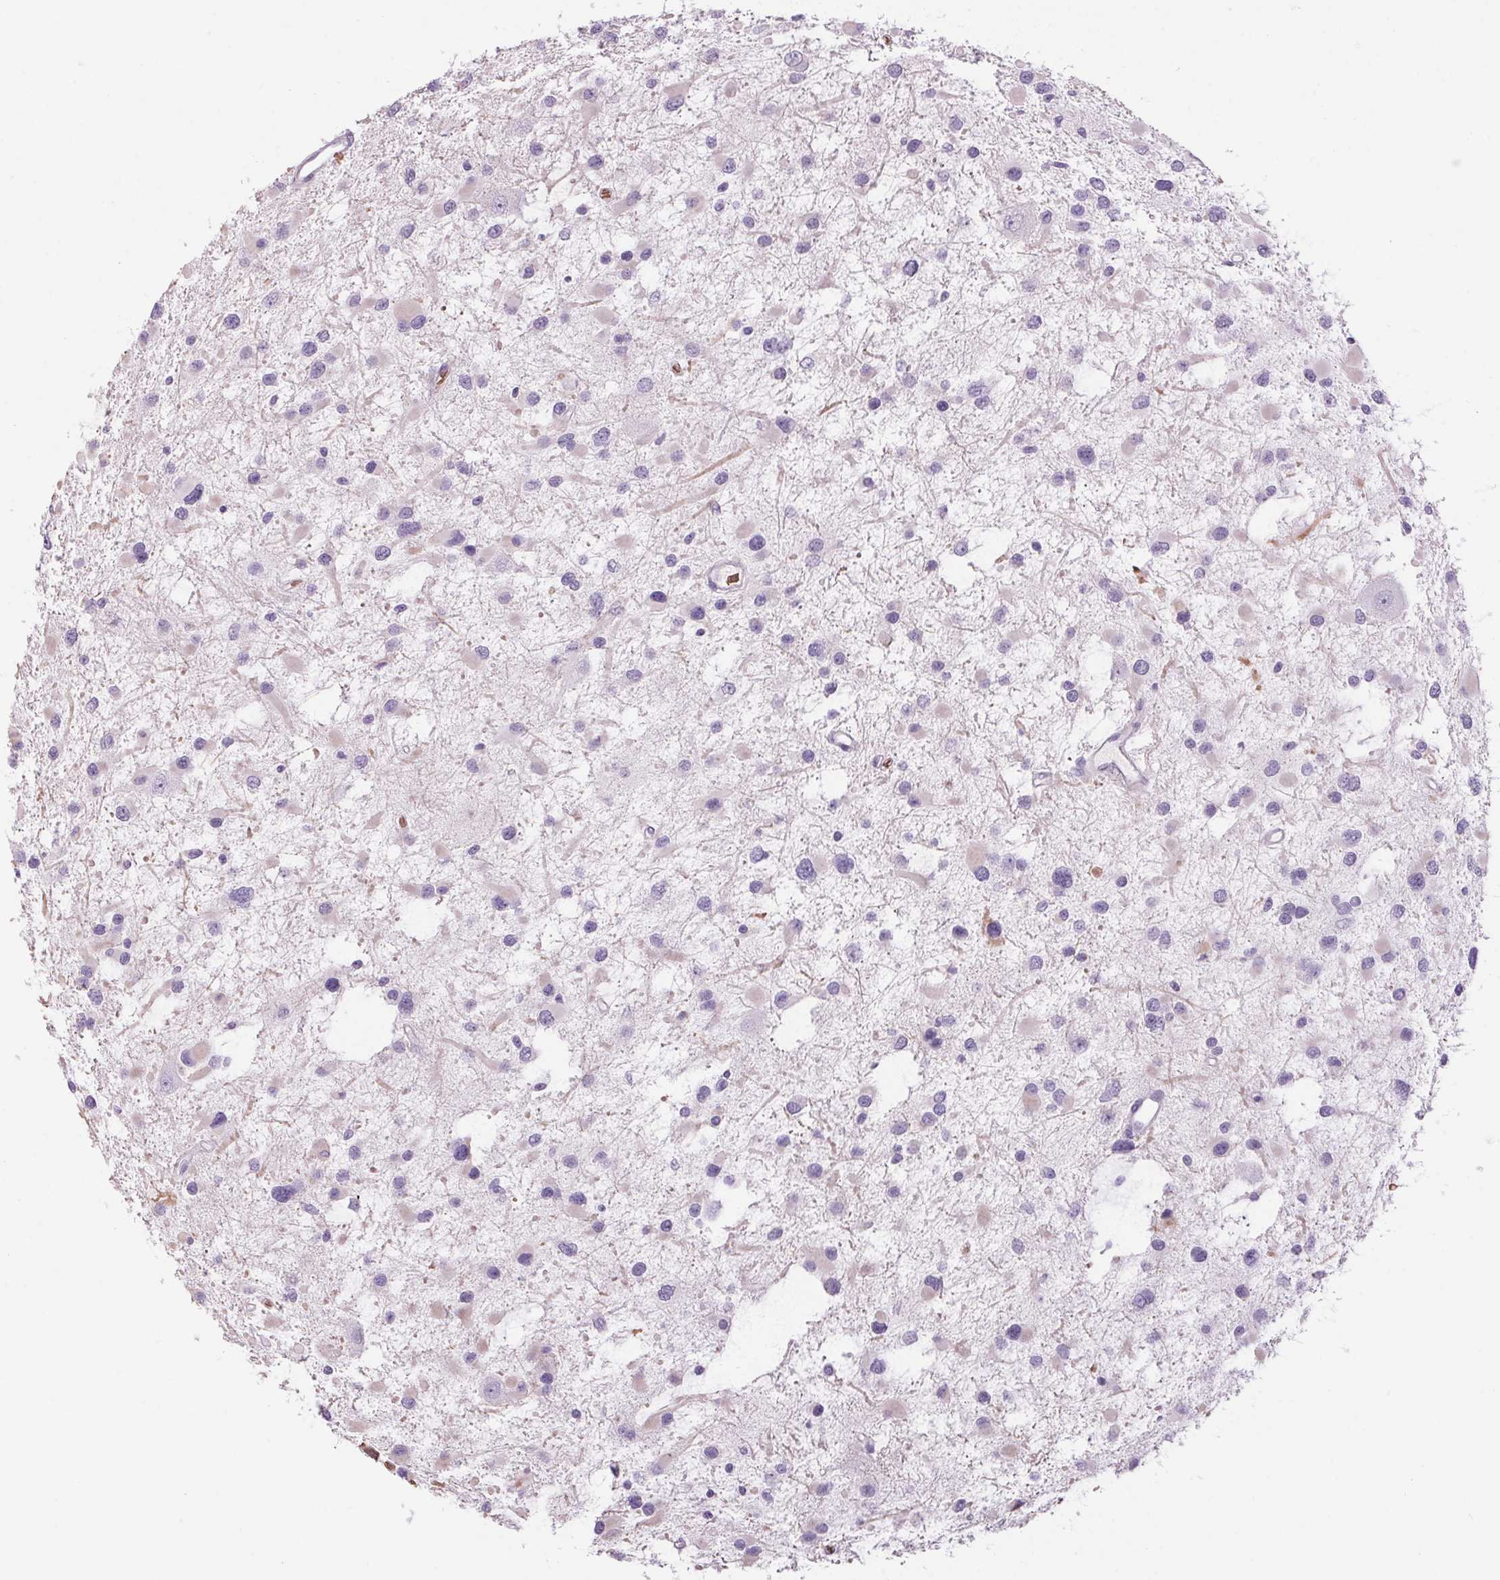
{"staining": {"intensity": "negative", "quantity": "none", "location": "none"}, "tissue": "glioma", "cell_type": "Tumor cells", "image_type": "cancer", "snomed": [{"axis": "morphology", "description": "Glioma, malignant, Low grade"}, {"axis": "topography", "description": "Brain"}], "caption": "Immunohistochemical staining of malignant low-grade glioma demonstrates no significant expression in tumor cells. The staining is performed using DAB brown chromogen with nuclei counter-stained in using hematoxylin.", "gene": "HBQ1", "patient": {"sex": "female", "age": 32}}